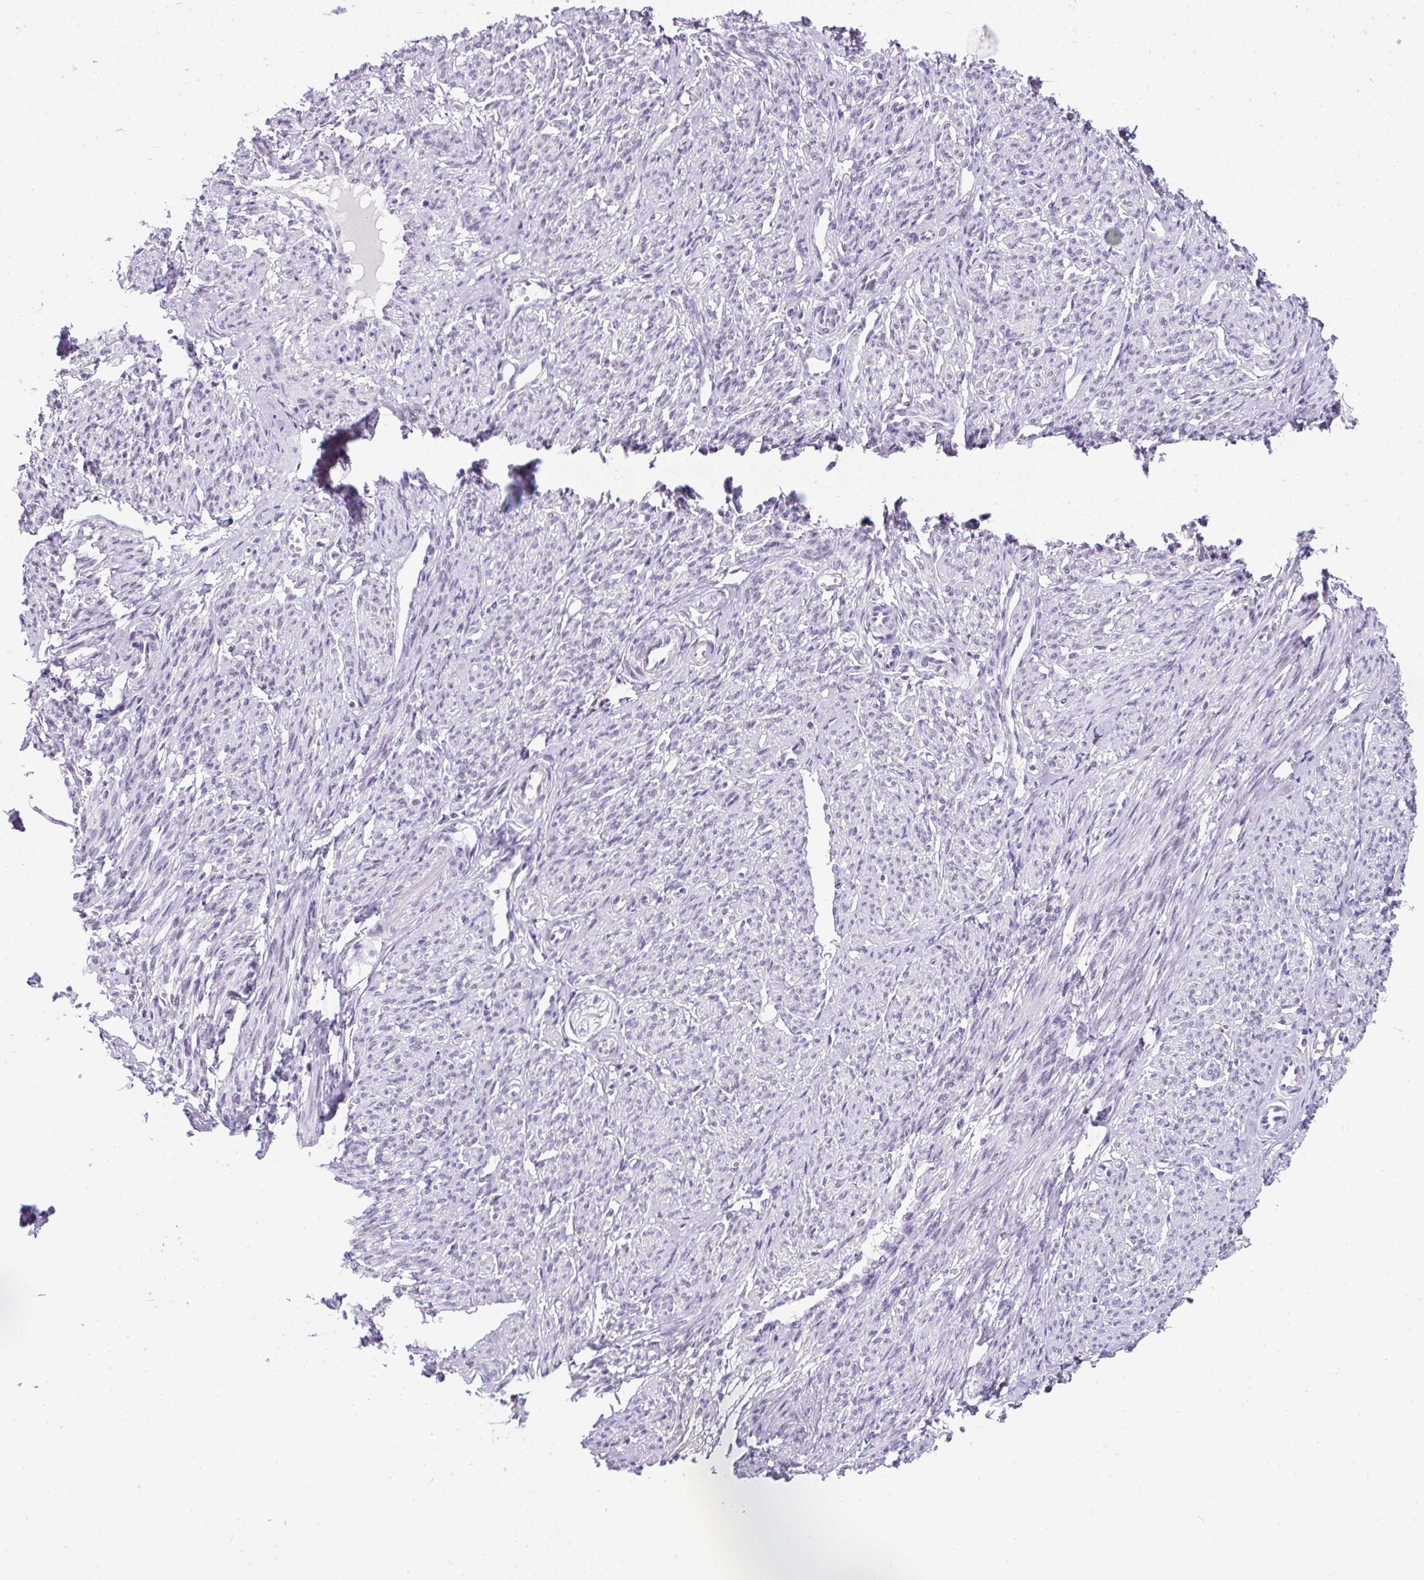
{"staining": {"intensity": "negative", "quantity": "none", "location": "none"}, "tissue": "smooth muscle", "cell_type": "Smooth muscle cells", "image_type": "normal", "snomed": [{"axis": "morphology", "description": "Normal tissue, NOS"}, {"axis": "topography", "description": "Smooth muscle"}], "caption": "Smooth muscle cells show no significant staining in normal smooth muscle. (DAB immunohistochemistry (IHC) visualized using brightfield microscopy, high magnification).", "gene": "PLCXD2", "patient": {"sex": "female", "age": 65}}